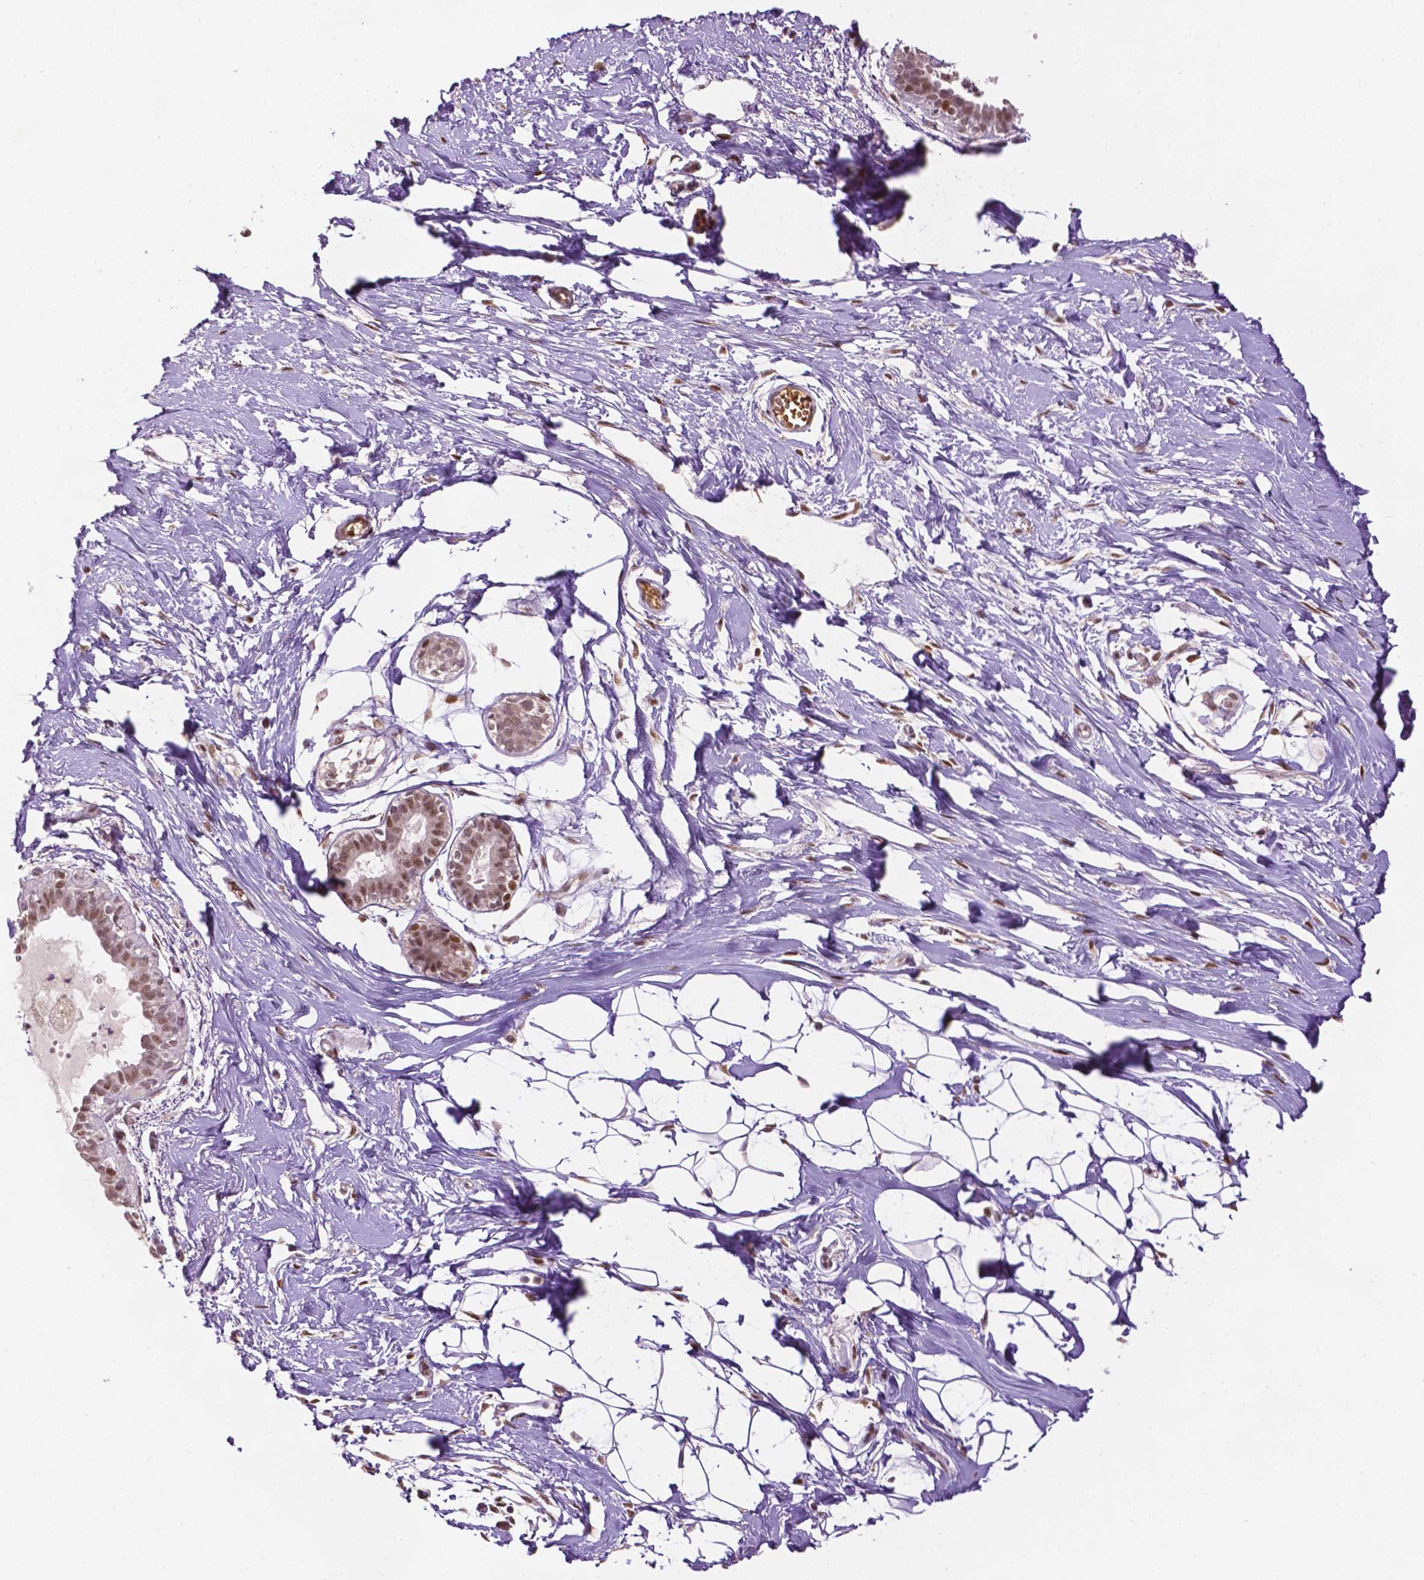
{"staining": {"intensity": "moderate", "quantity": "<25%", "location": "nuclear"}, "tissue": "breast", "cell_type": "Adipocytes", "image_type": "normal", "snomed": [{"axis": "morphology", "description": "Normal tissue, NOS"}, {"axis": "topography", "description": "Breast"}], "caption": "IHC (DAB) staining of normal human breast reveals moderate nuclear protein staining in about <25% of adipocytes.", "gene": "ZNF41", "patient": {"sex": "female", "age": 49}}